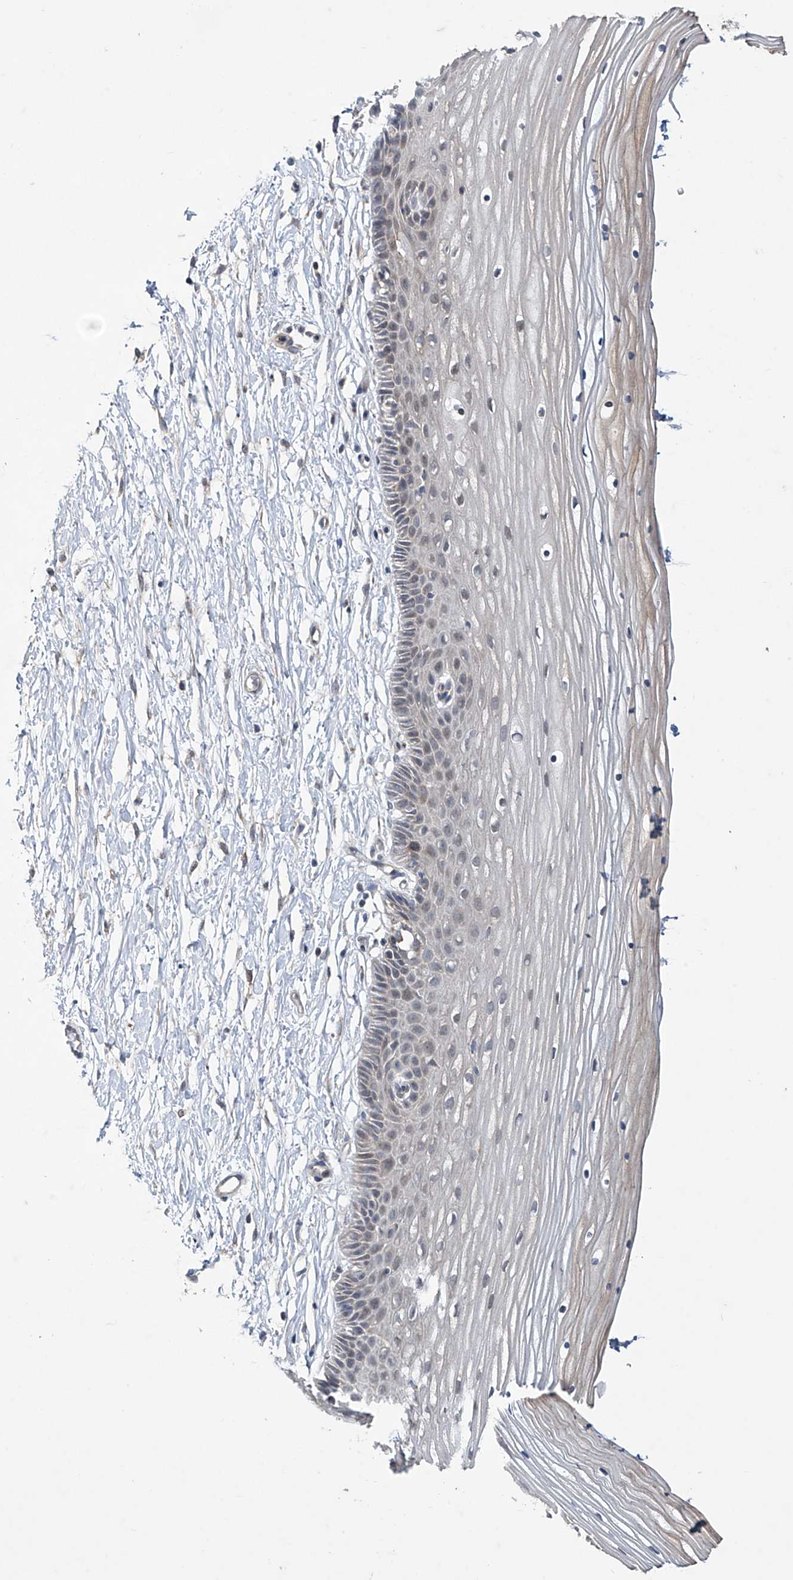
{"staining": {"intensity": "negative", "quantity": "none", "location": "none"}, "tissue": "vagina", "cell_type": "Squamous epithelial cells", "image_type": "normal", "snomed": [{"axis": "morphology", "description": "Normal tissue, NOS"}, {"axis": "topography", "description": "Vagina"}, {"axis": "topography", "description": "Cervix"}], "caption": "An image of vagina stained for a protein shows no brown staining in squamous epithelial cells. Brightfield microscopy of immunohistochemistry (IHC) stained with DAB (brown) and hematoxylin (blue), captured at high magnification.", "gene": "TRIM60", "patient": {"sex": "female", "age": 40}}